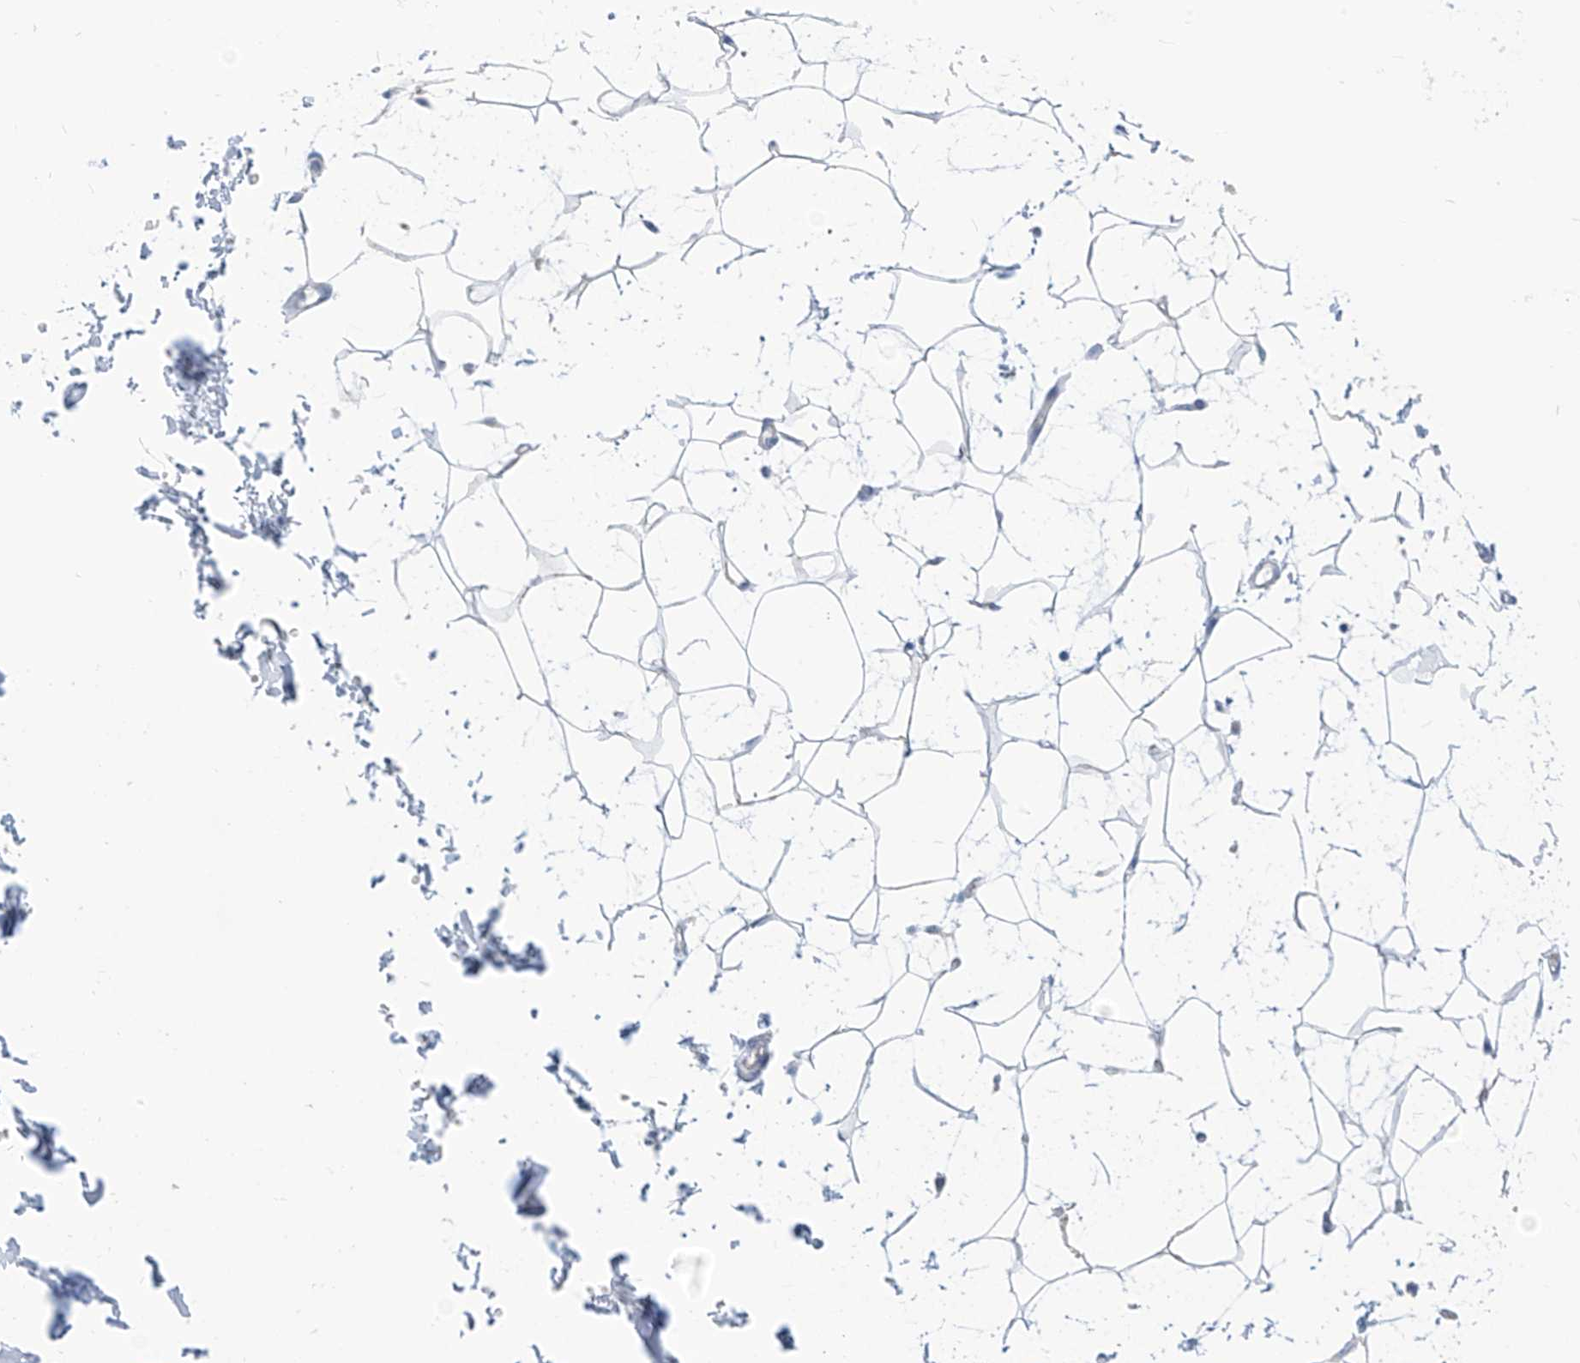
{"staining": {"intensity": "negative", "quantity": "none", "location": "none"}, "tissue": "adipose tissue", "cell_type": "Adipocytes", "image_type": "normal", "snomed": [{"axis": "morphology", "description": "Normal tissue, NOS"}, {"axis": "topography", "description": "Soft tissue"}], "caption": "The photomicrograph shows no staining of adipocytes in normal adipose tissue. Nuclei are stained in blue.", "gene": "ZNF404", "patient": {"sex": "male", "age": 72}}